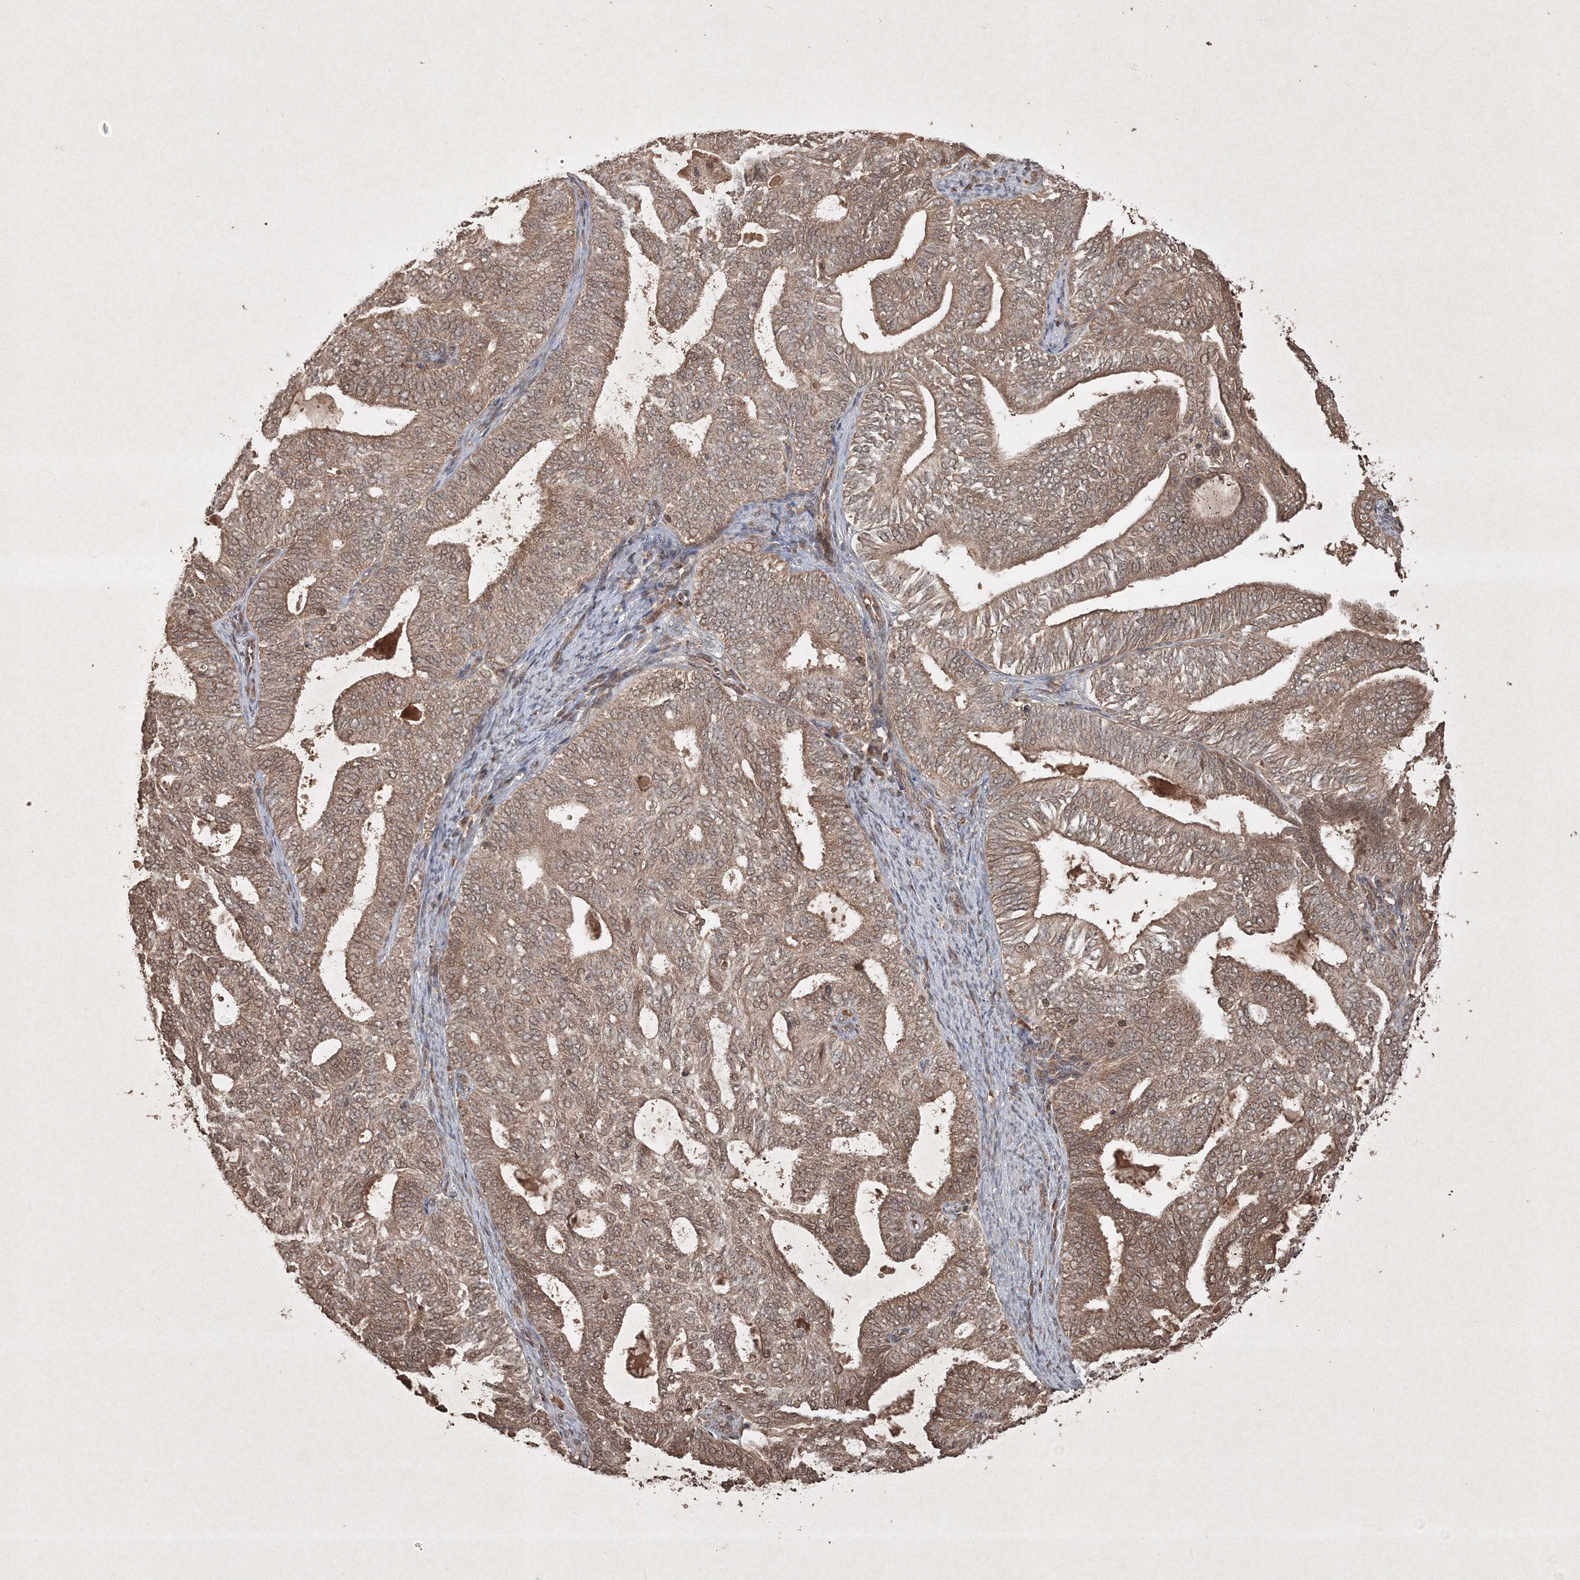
{"staining": {"intensity": "moderate", "quantity": ">75%", "location": "cytoplasmic/membranous,nuclear"}, "tissue": "endometrial cancer", "cell_type": "Tumor cells", "image_type": "cancer", "snomed": [{"axis": "morphology", "description": "Adenocarcinoma, NOS"}, {"axis": "topography", "description": "Endometrium"}], "caption": "Adenocarcinoma (endometrial) tissue demonstrates moderate cytoplasmic/membranous and nuclear positivity in about >75% of tumor cells", "gene": "PELI3", "patient": {"sex": "female", "age": 58}}